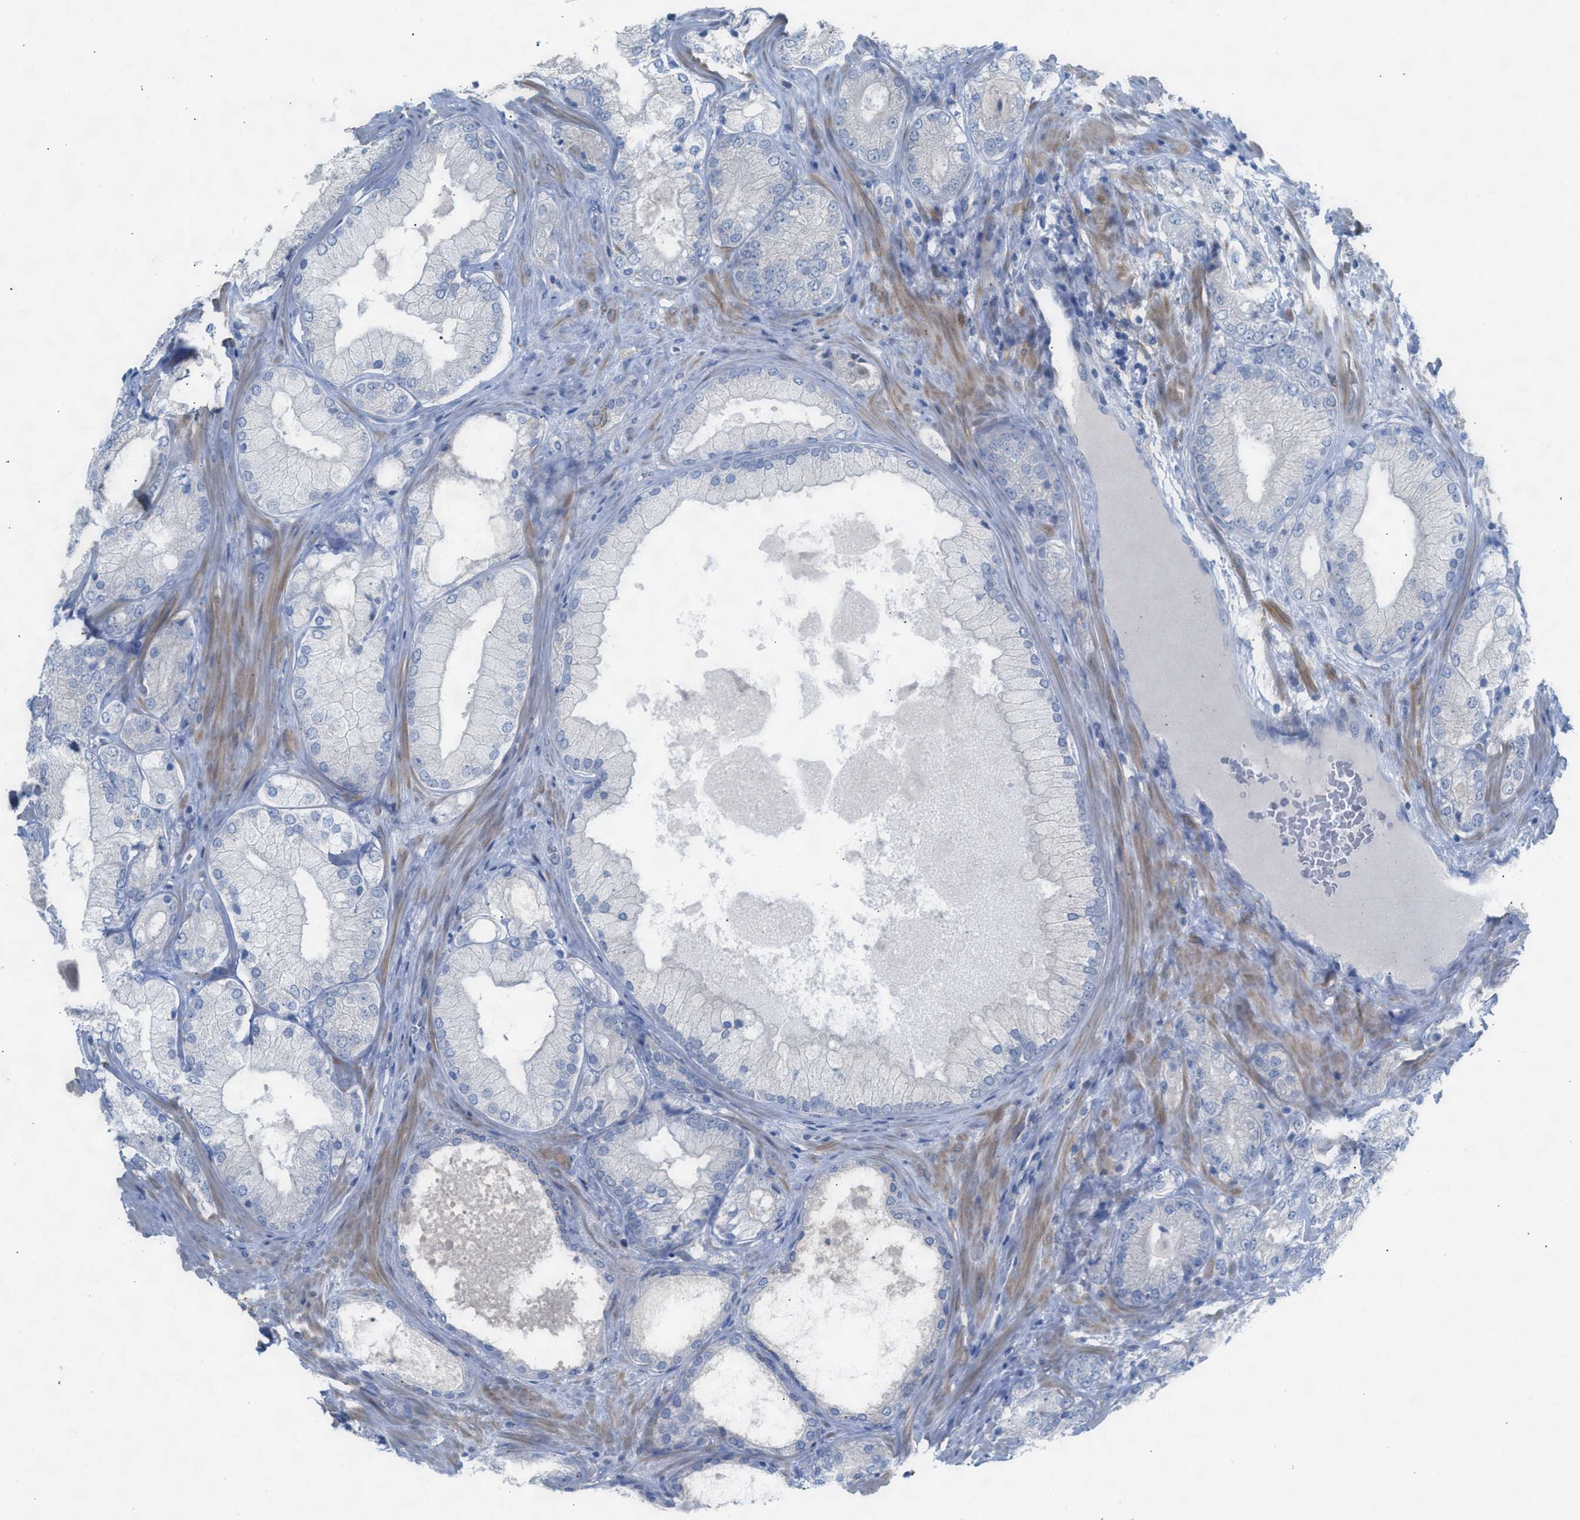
{"staining": {"intensity": "negative", "quantity": "none", "location": "none"}, "tissue": "prostate cancer", "cell_type": "Tumor cells", "image_type": "cancer", "snomed": [{"axis": "morphology", "description": "Adenocarcinoma, Low grade"}, {"axis": "topography", "description": "Prostate"}], "caption": "There is no significant staining in tumor cells of adenocarcinoma (low-grade) (prostate). (Brightfield microscopy of DAB immunohistochemistry at high magnification).", "gene": "ASPA", "patient": {"sex": "male", "age": 65}}